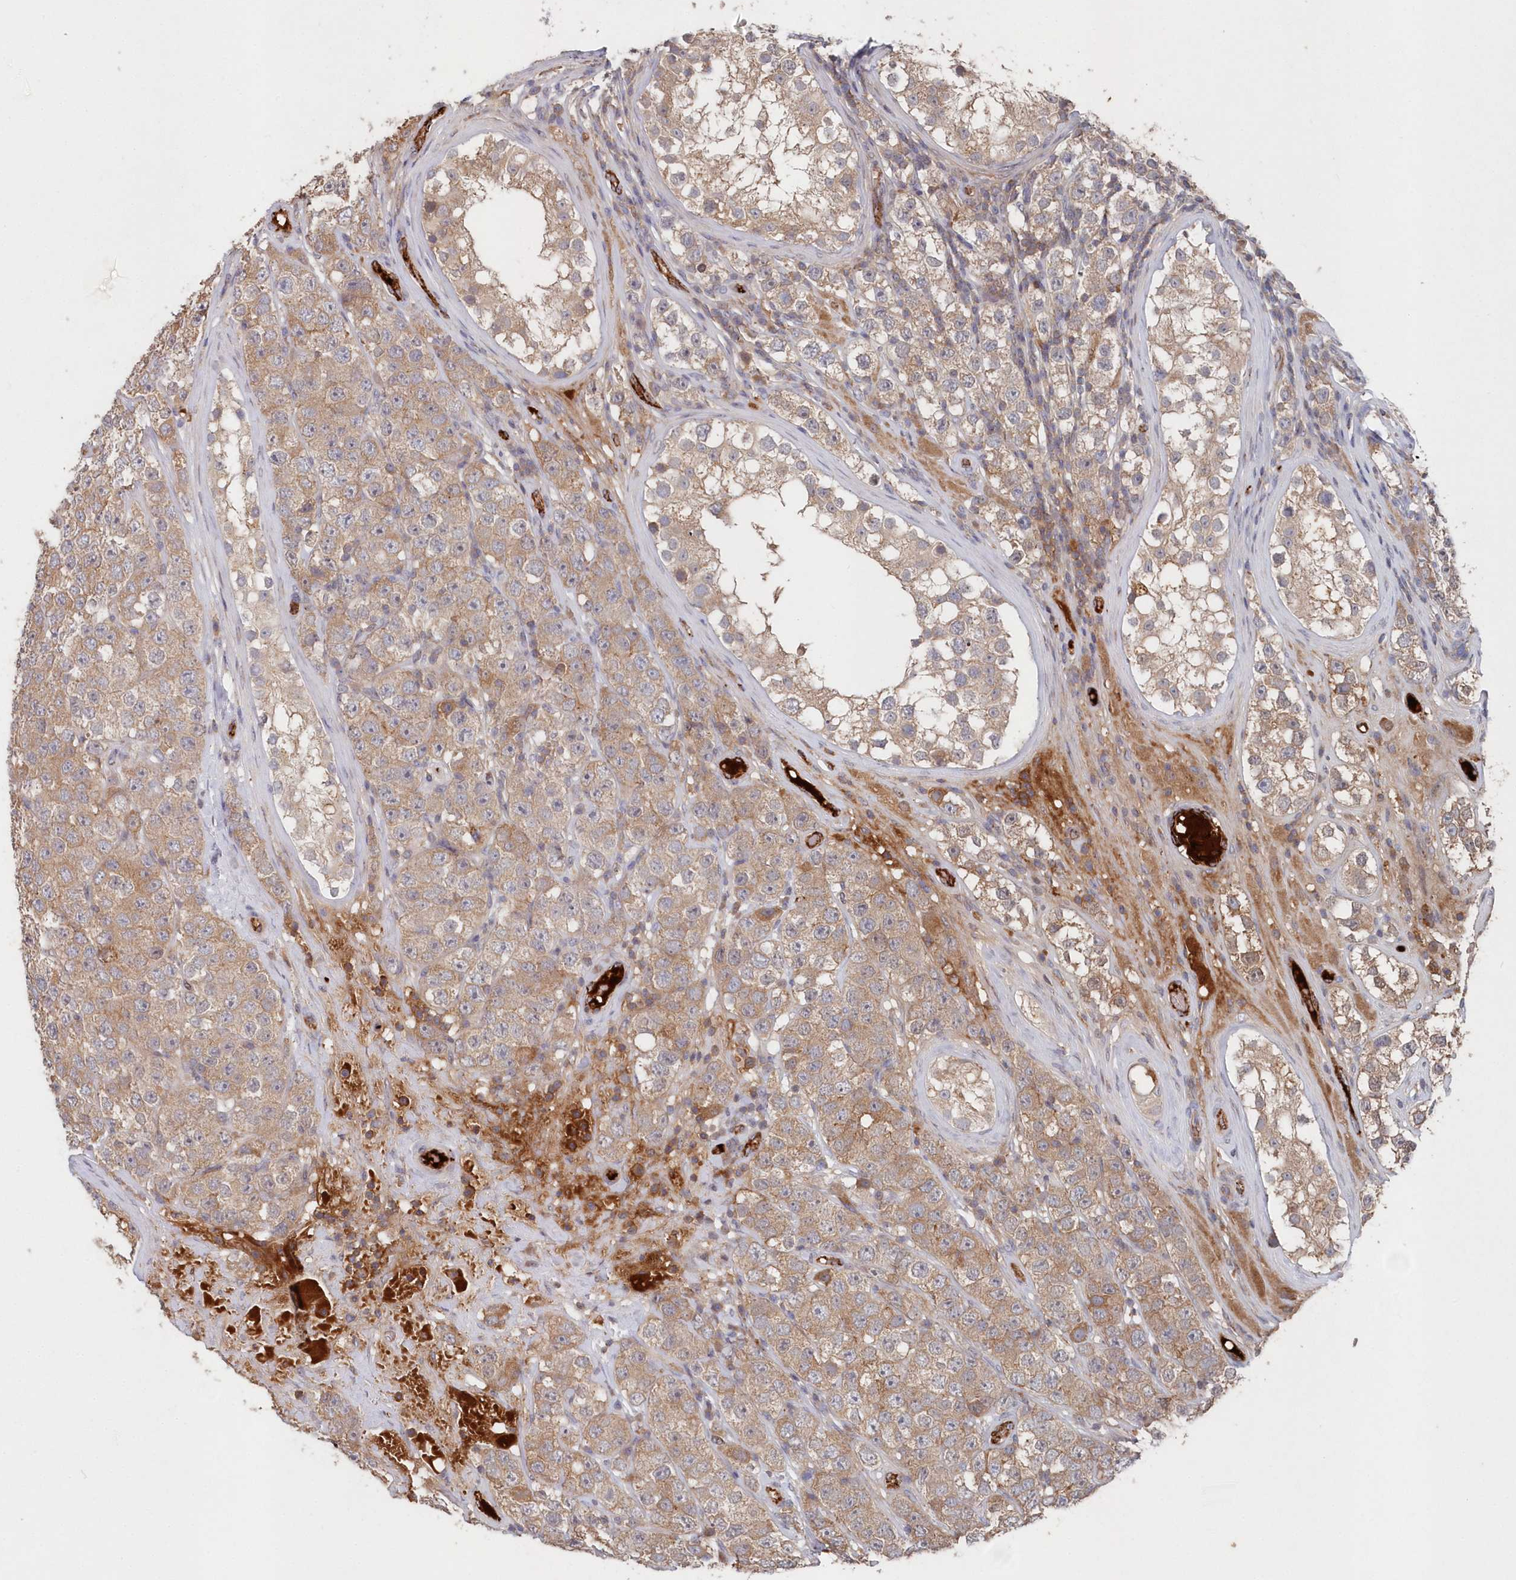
{"staining": {"intensity": "moderate", "quantity": ">75%", "location": "cytoplasmic/membranous"}, "tissue": "testis cancer", "cell_type": "Tumor cells", "image_type": "cancer", "snomed": [{"axis": "morphology", "description": "Seminoma, NOS"}, {"axis": "topography", "description": "Testis"}], "caption": "An image of human testis cancer (seminoma) stained for a protein shows moderate cytoplasmic/membranous brown staining in tumor cells.", "gene": "ABHD14B", "patient": {"sex": "male", "age": 28}}